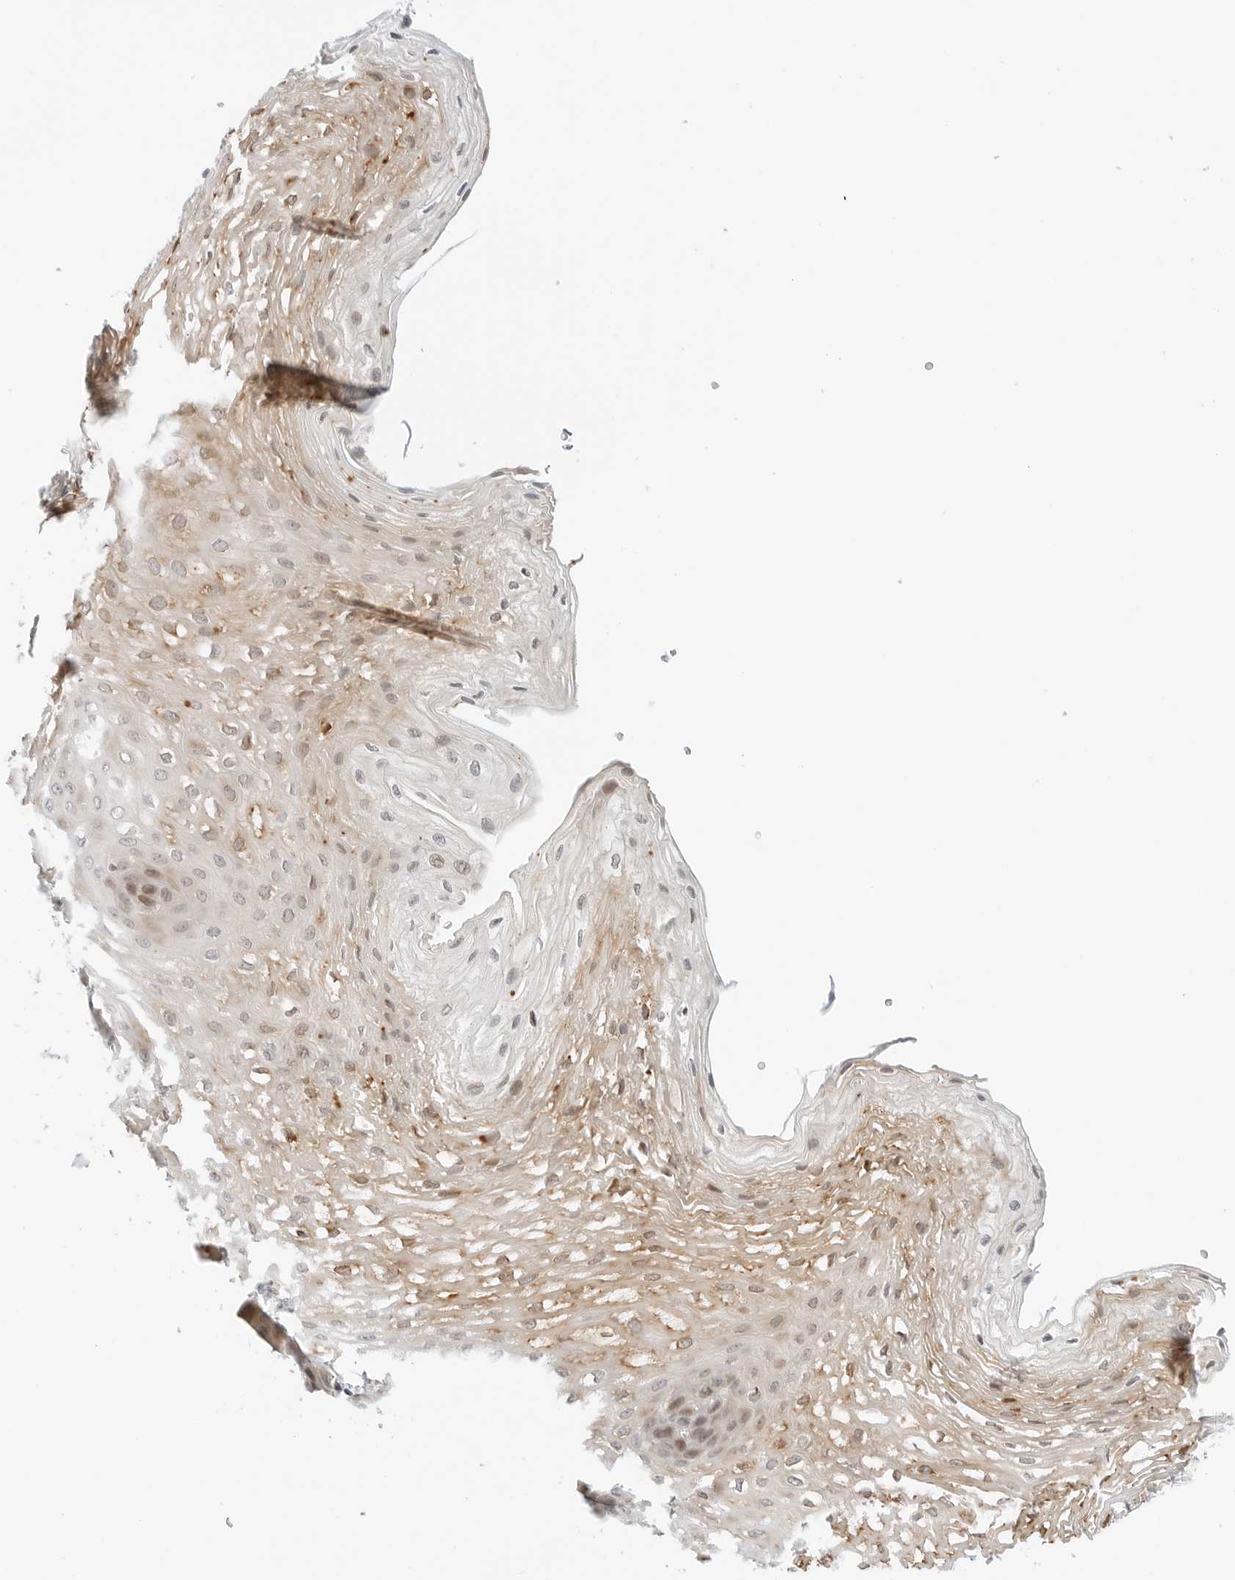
{"staining": {"intensity": "weak", "quantity": "<25%", "location": "cytoplasmic/membranous"}, "tissue": "esophagus", "cell_type": "Squamous epithelial cells", "image_type": "normal", "snomed": [{"axis": "morphology", "description": "Normal tissue, NOS"}, {"axis": "topography", "description": "Esophagus"}], "caption": "High power microscopy image of an IHC histopathology image of normal esophagus, revealing no significant positivity in squamous epithelial cells.", "gene": "PARP10", "patient": {"sex": "female", "age": 66}}